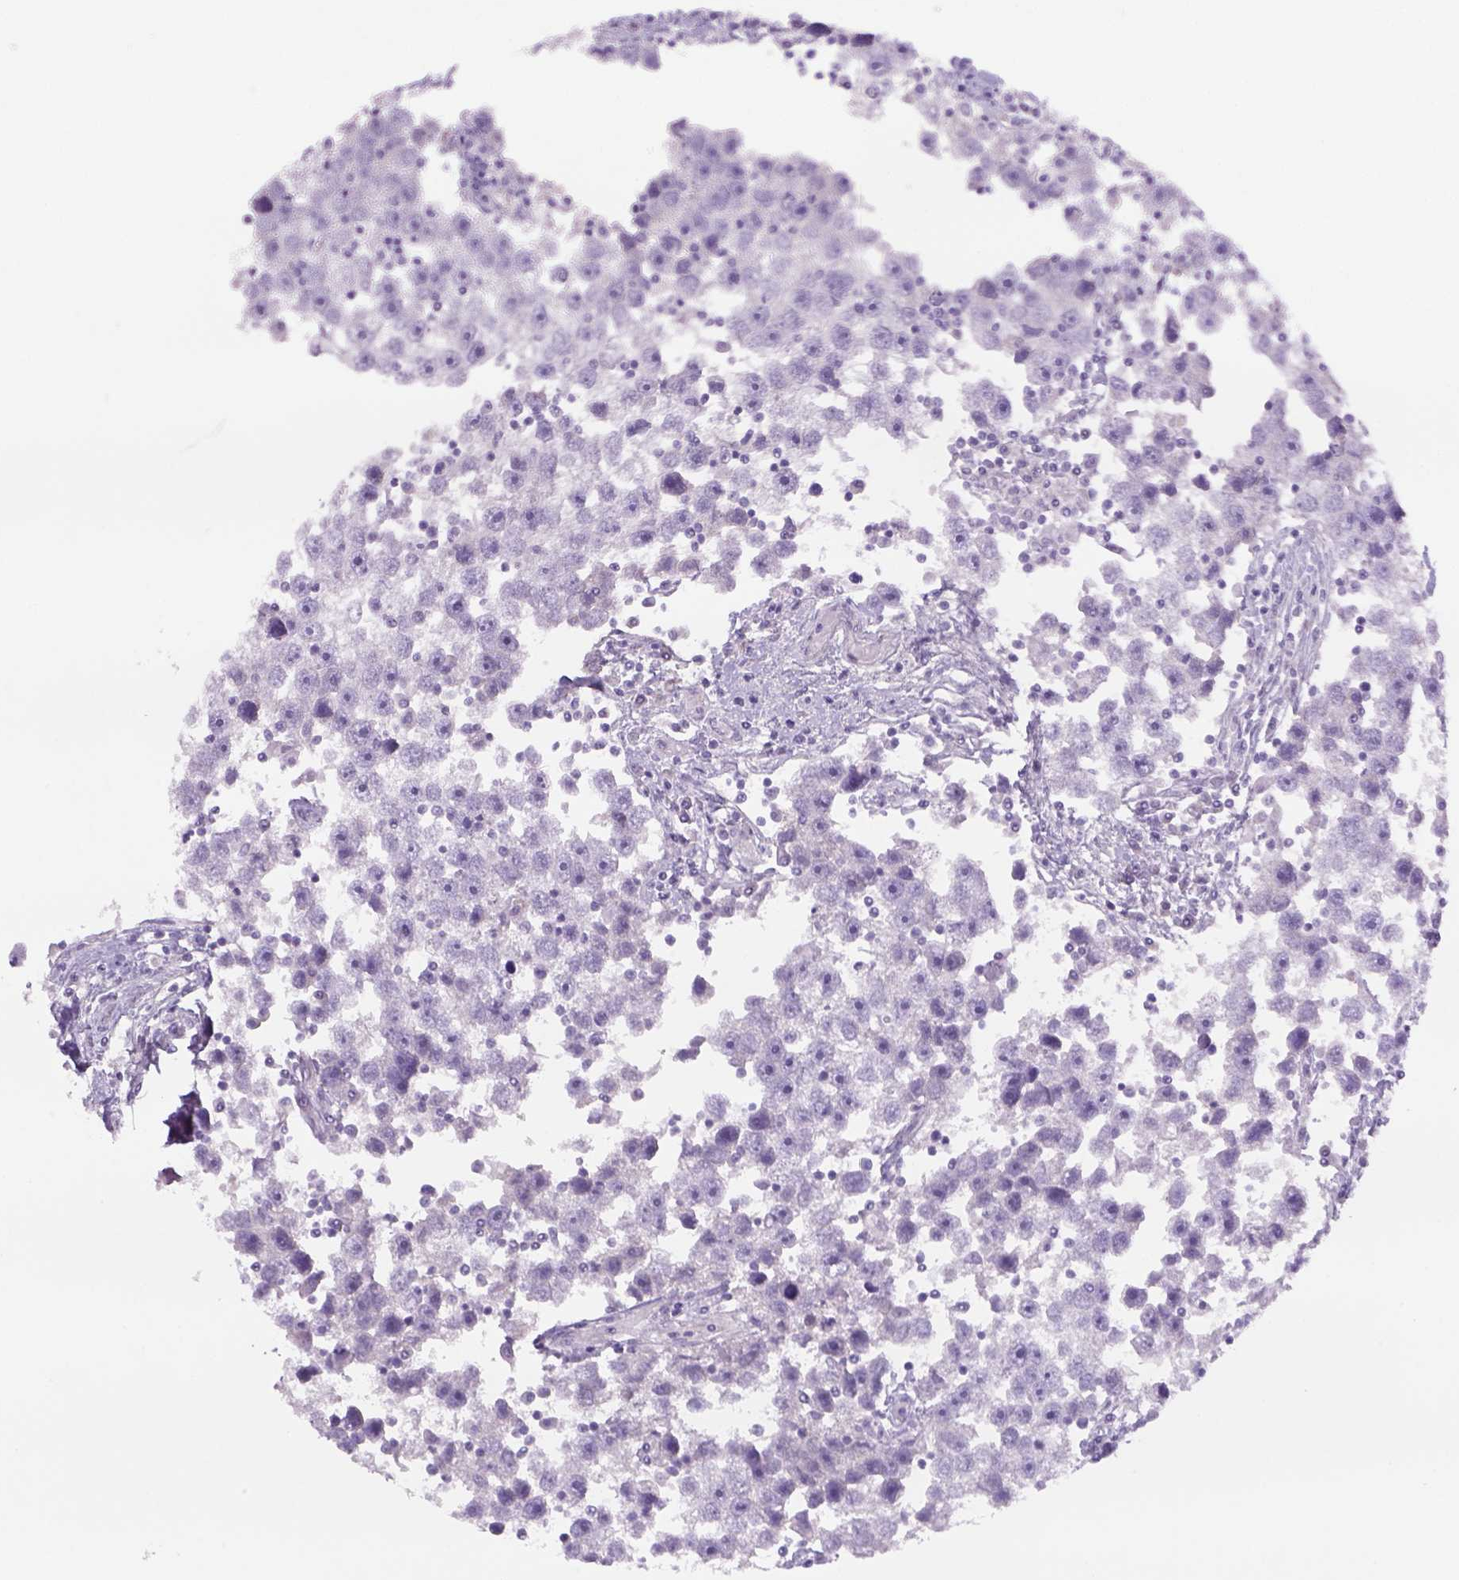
{"staining": {"intensity": "negative", "quantity": "none", "location": "none"}, "tissue": "testis cancer", "cell_type": "Tumor cells", "image_type": "cancer", "snomed": [{"axis": "morphology", "description": "Seminoma, NOS"}, {"axis": "topography", "description": "Testis"}], "caption": "A histopathology image of seminoma (testis) stained for a protein demonstrates no brown staining in tumor cells.", "gene": "TENM4", "patient": {"sex": "male", "age": 30}}